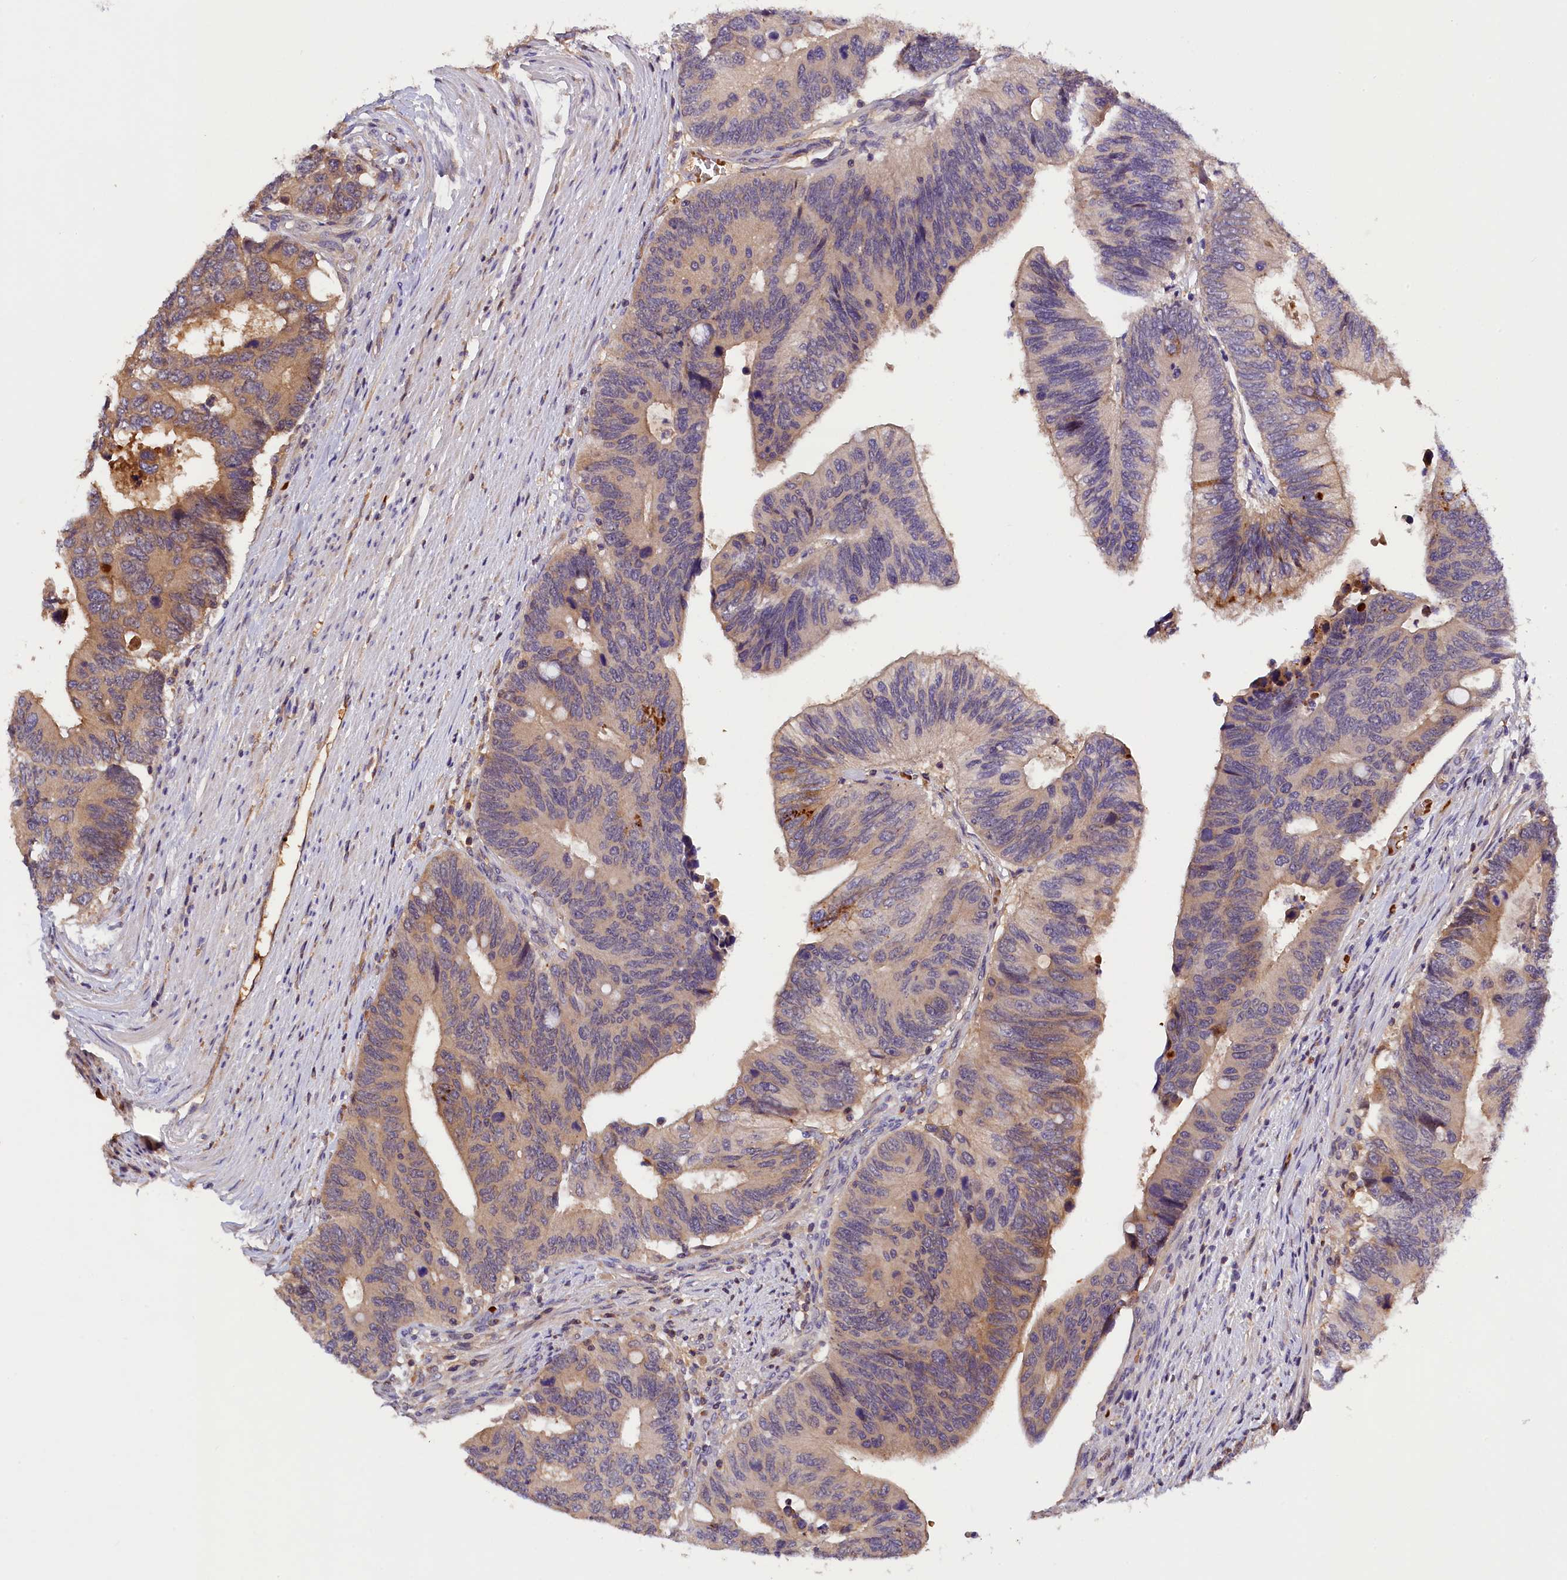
{"staining": {"intensity": "weak", "quantity": "25%-75%", "location": "cytoplasmic/membranous"}, "tissue": "colorectal cancer", "cell_type": "Tumor cells", "image_type": "cancer", "snomed": [{"axis": "morphology", "description": "Adenocarcinoma, NOS"}, {"axis": "topography", "description": "Colon"}], "caption": "Colorectal adenocarcinoma was stained to show a protein in brown. There is low levels of weak cytoplasmic/membranous positivity in approximately 25%-75% of tumor cells.", "gene": "PHAF1", "patient": {"sex": "male", "age": 87}}